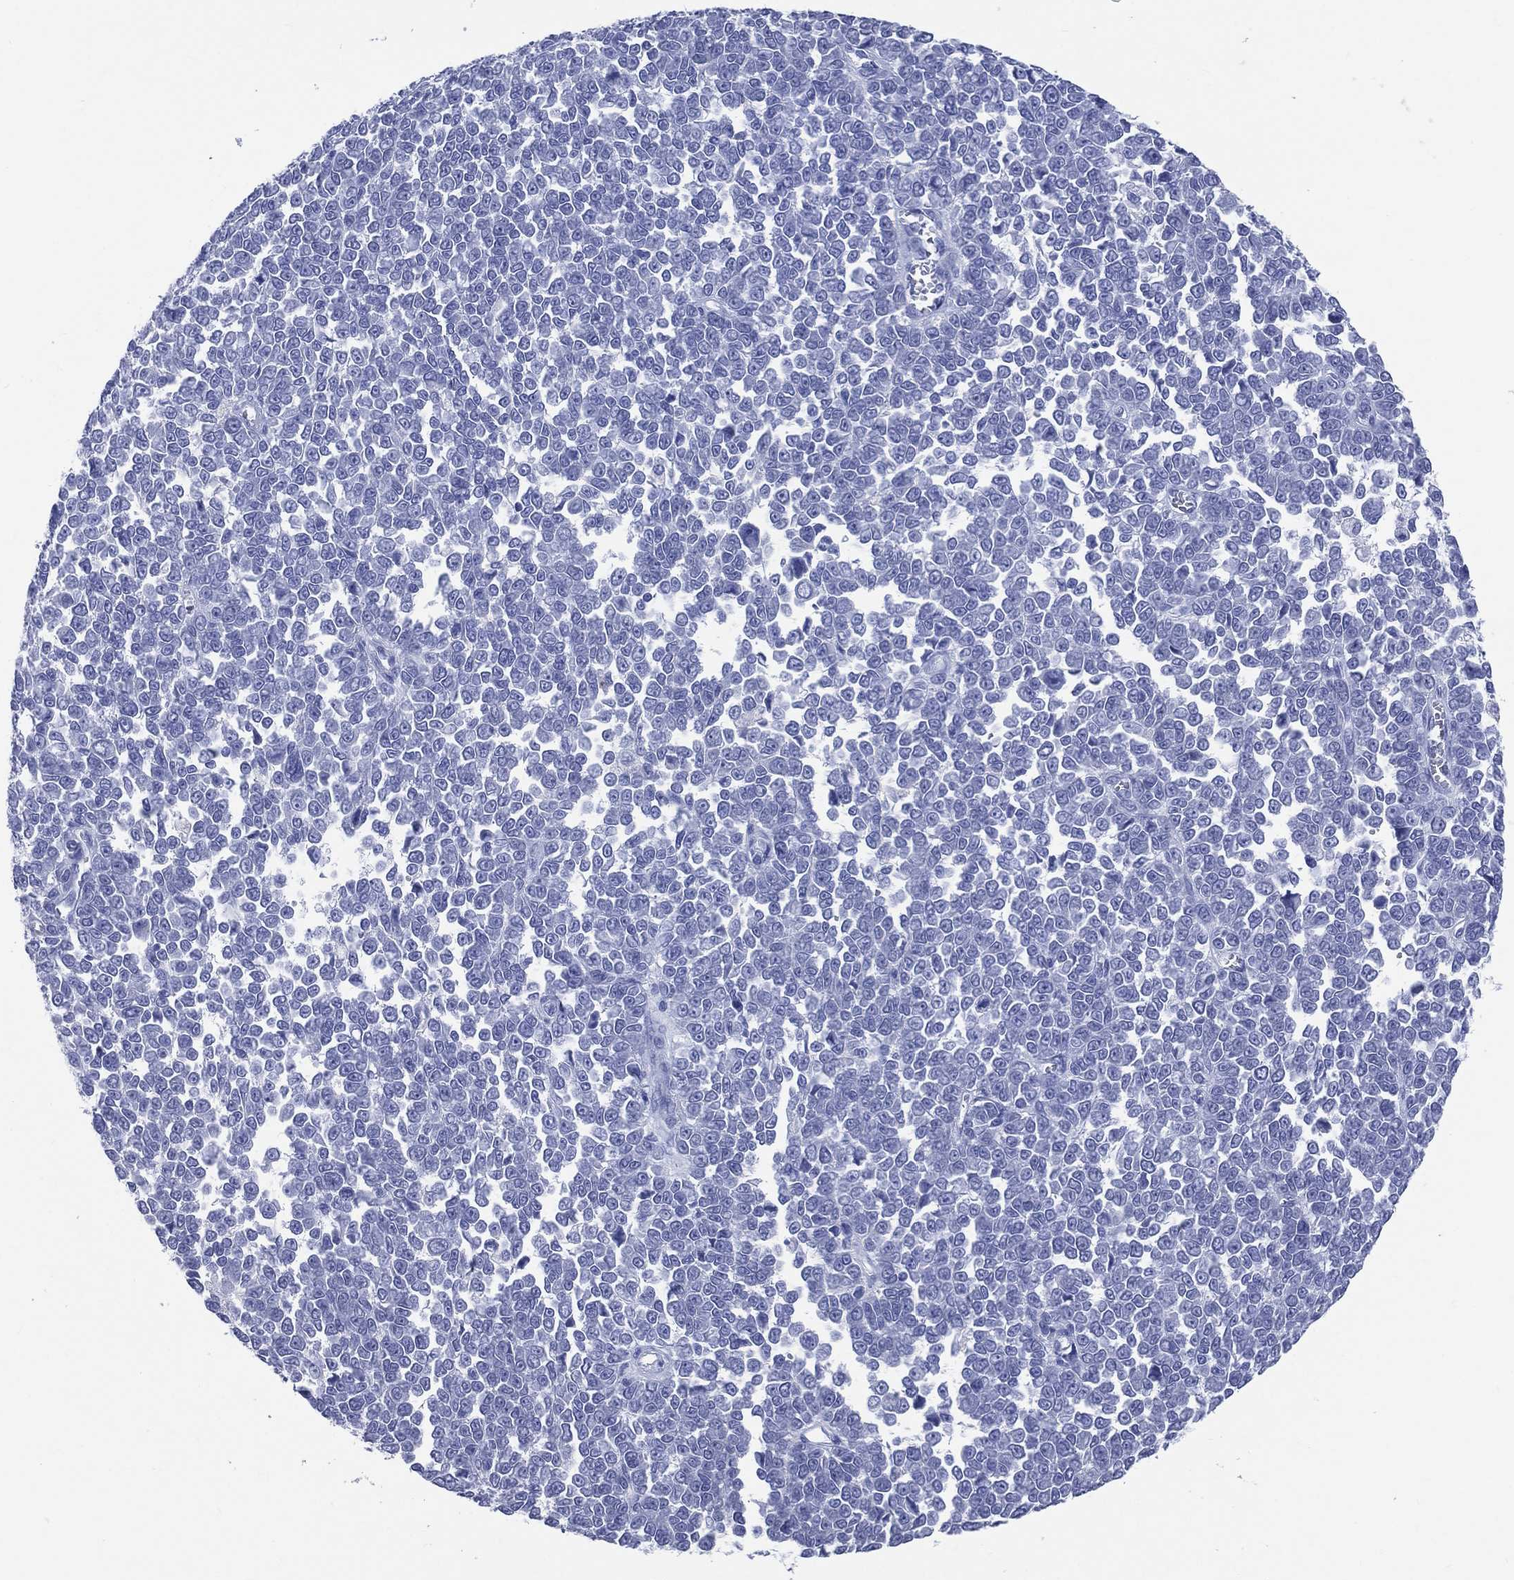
{"staining": {"intensity": "negative", "quantity": "none", "location": "none"}, "tissue": "melanoma", "cell_type": "Tumor cells", "image_type": "cancer", "snomed": [{"axis": "morphology", "description": "Malignant melanoma, NOS"}, {"axis": "topography", "description": "Skin"}], "caption": "Tumor cells are negative for protein expression in human melanoma.", "gene": "SYP", "patient": {"sex": "female", "age": 95}}